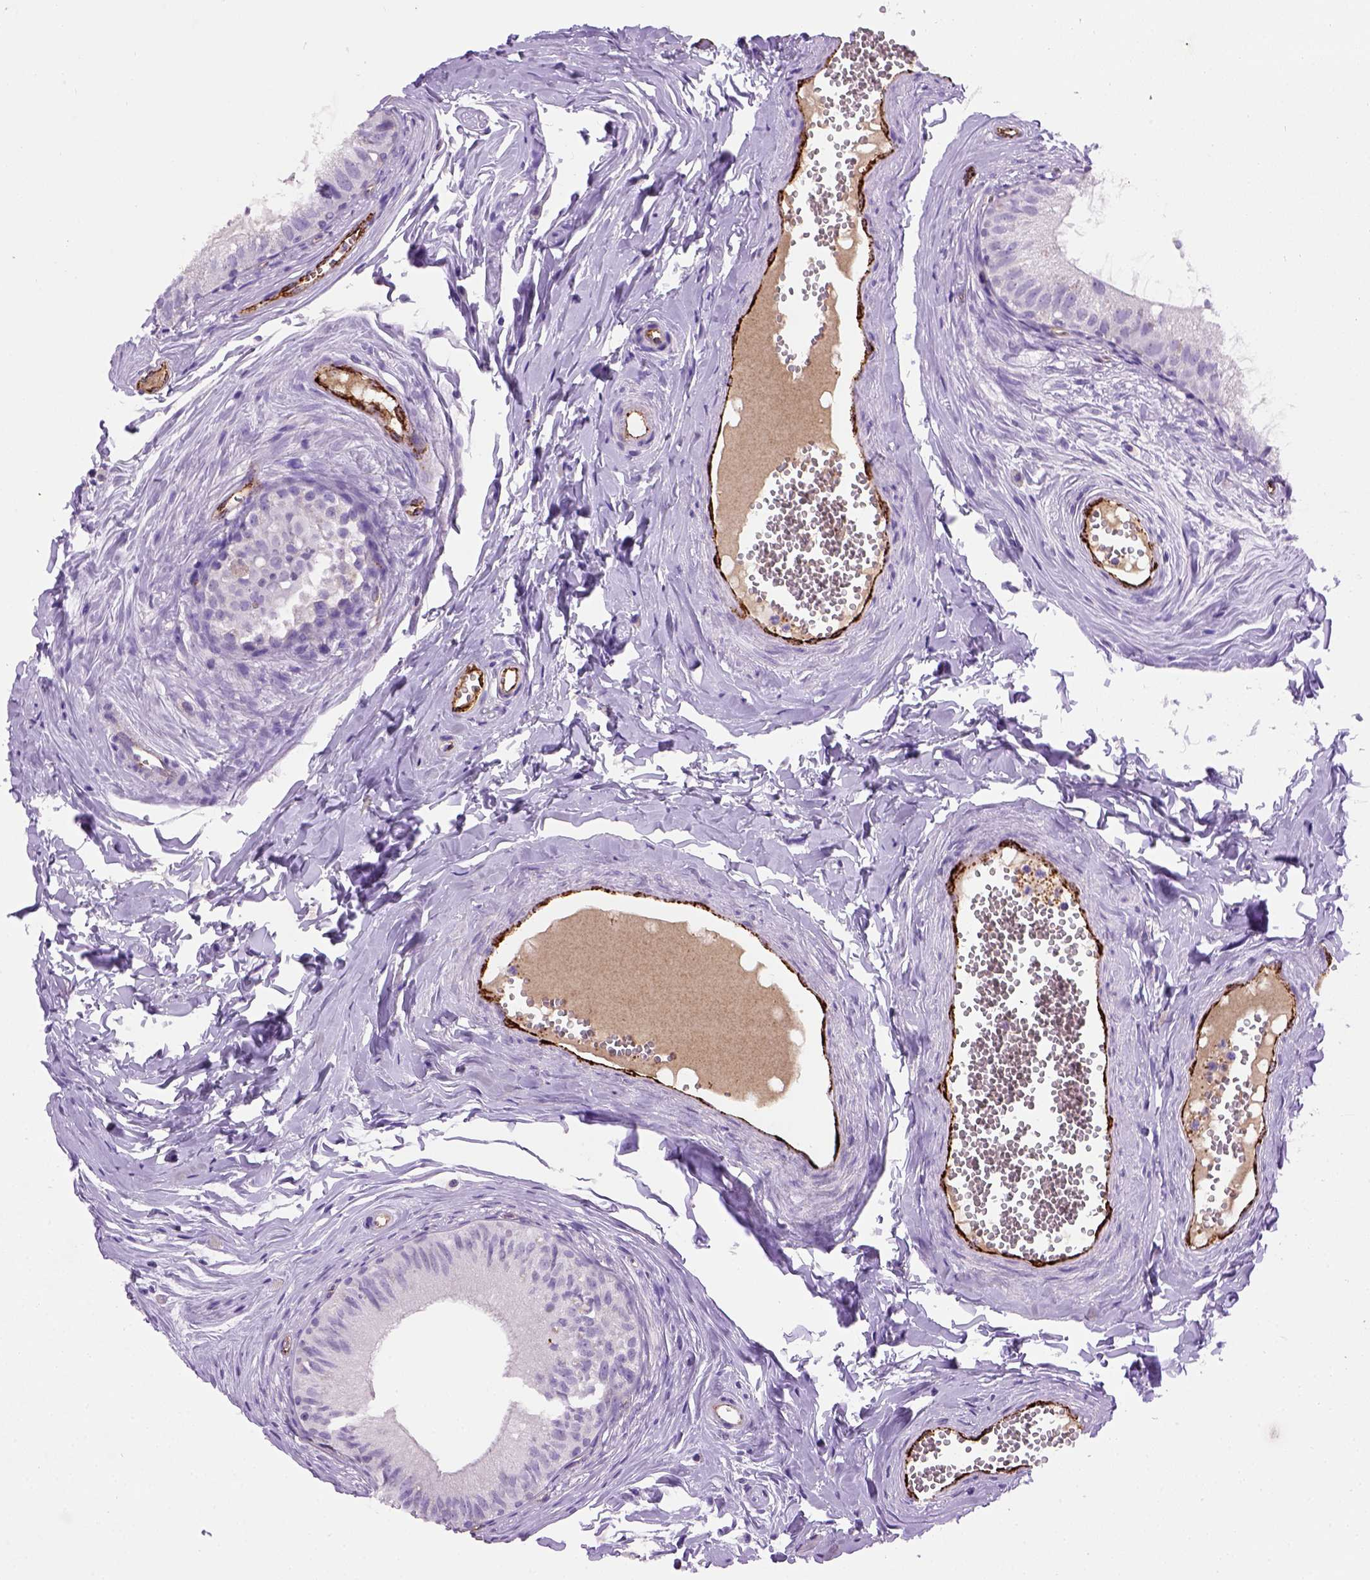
{"staining": {"intensity": "negative", "quantity": "none", "location": "none"}, "tissue": "epididymis", "cell_type": "Glandular cells", "image_type": "normal", "snomed": [{"axis": "morphology", "description": "Normal tissue, NOS"}, {"axis": "topography", "description": "Epididymis"}], "caption": "Epididymis was stained to show a protein in brown. There is no significant positivity in glandular cells. (DAB IHC with hematoxylin counter stain).", "gene": "VWF", "patient": {"sex": "male", "age": 45}}